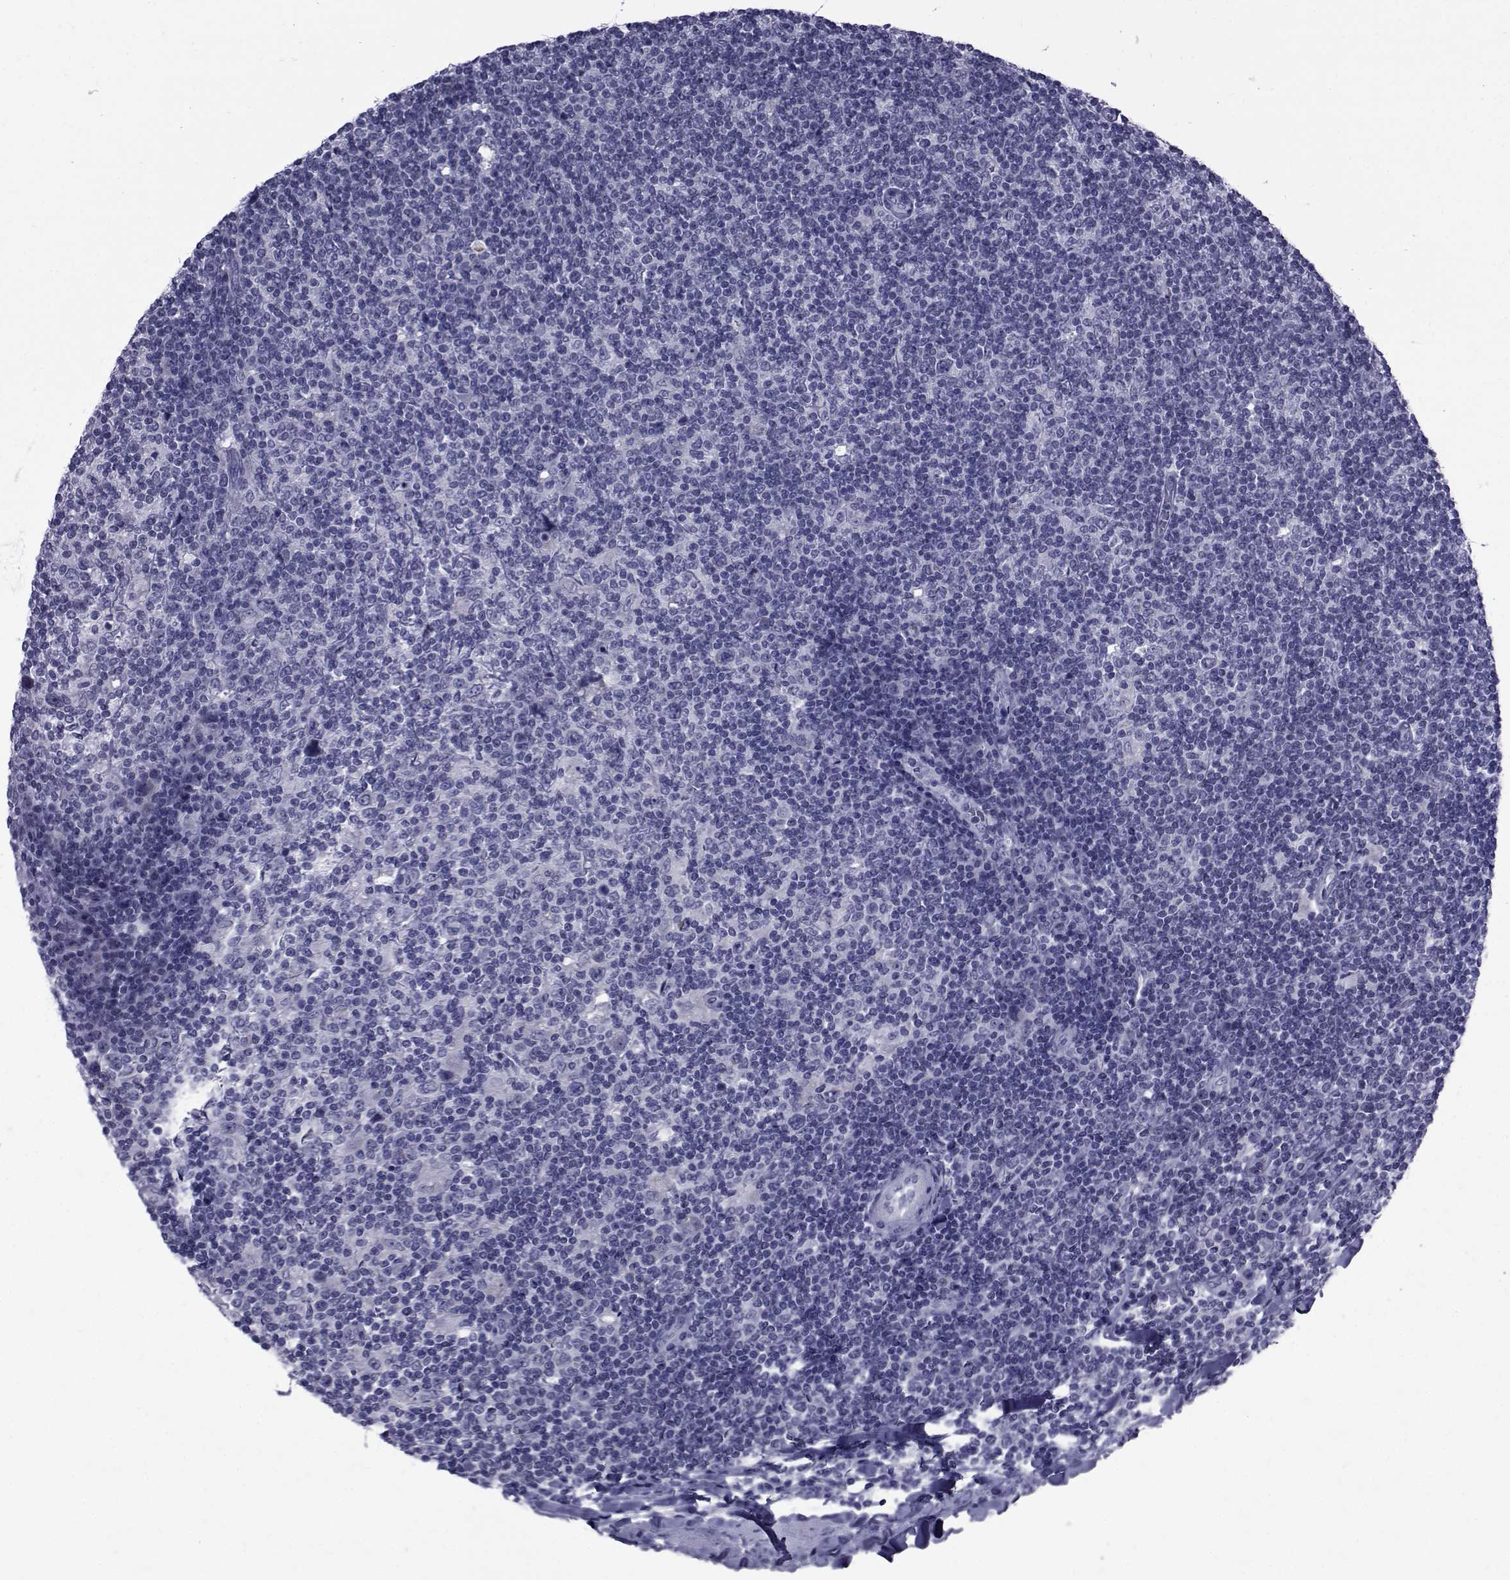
{"staining": {"intensity": "negative", "quantity": "none", "location": "none"}, "tissue": "lymphoma", "cell_type": "Tumor cells", "image_type": "cancer", "snomed": [{"axis": "morphology", "description": "Hodgkin's disease, NOS"}, {"axis": "topography", "description": "Lymph node"}], "caption": "This is a histopathology image of immunohistochemistry staining of lymphoma, which shows no staining in tumor cells.", "gene": "GKAP1", "patient": {"sex": "male", "age": 40}}